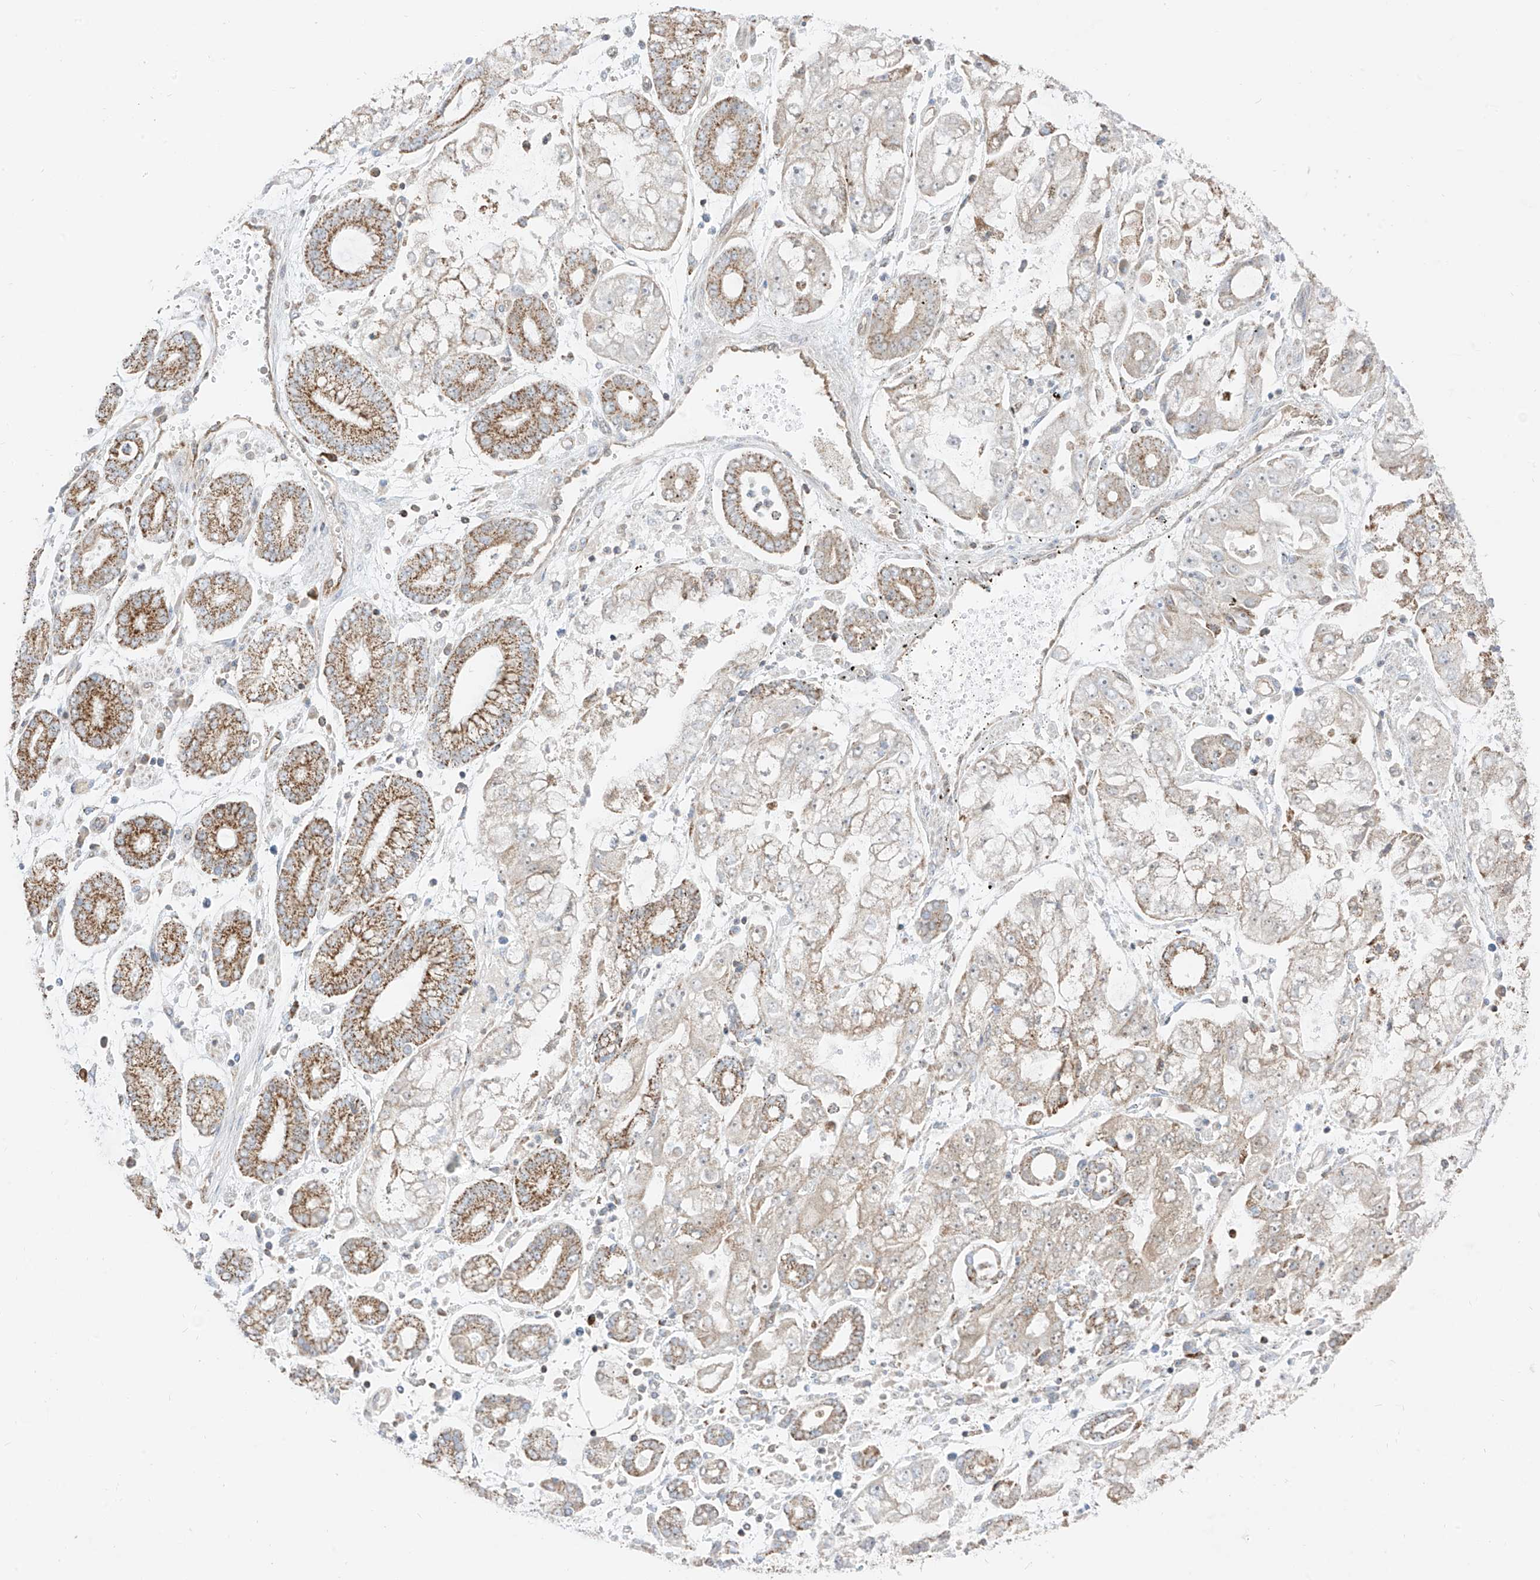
{"staining": {"intensity": "moderate", "quantity": "25%-75%", "location": "cytoplasmic/membranous"}, "tissue": "stomach cancer", "cell_type": "Tumor cells", "image_type": "cancer", "snomed": [{"axis": "morphology", "description": "Adenocarcinoma, NOS"}, {"axis": "topography", "description": "Stomach"}], "caption": "Stomach cancer (adenocarcinoma) stained for a protein exhibits moderate cytoplasmic/membranous positivity in tumor cells.", "gene": "ETHE1", "patient": {"sex": "male", "age": 76}}